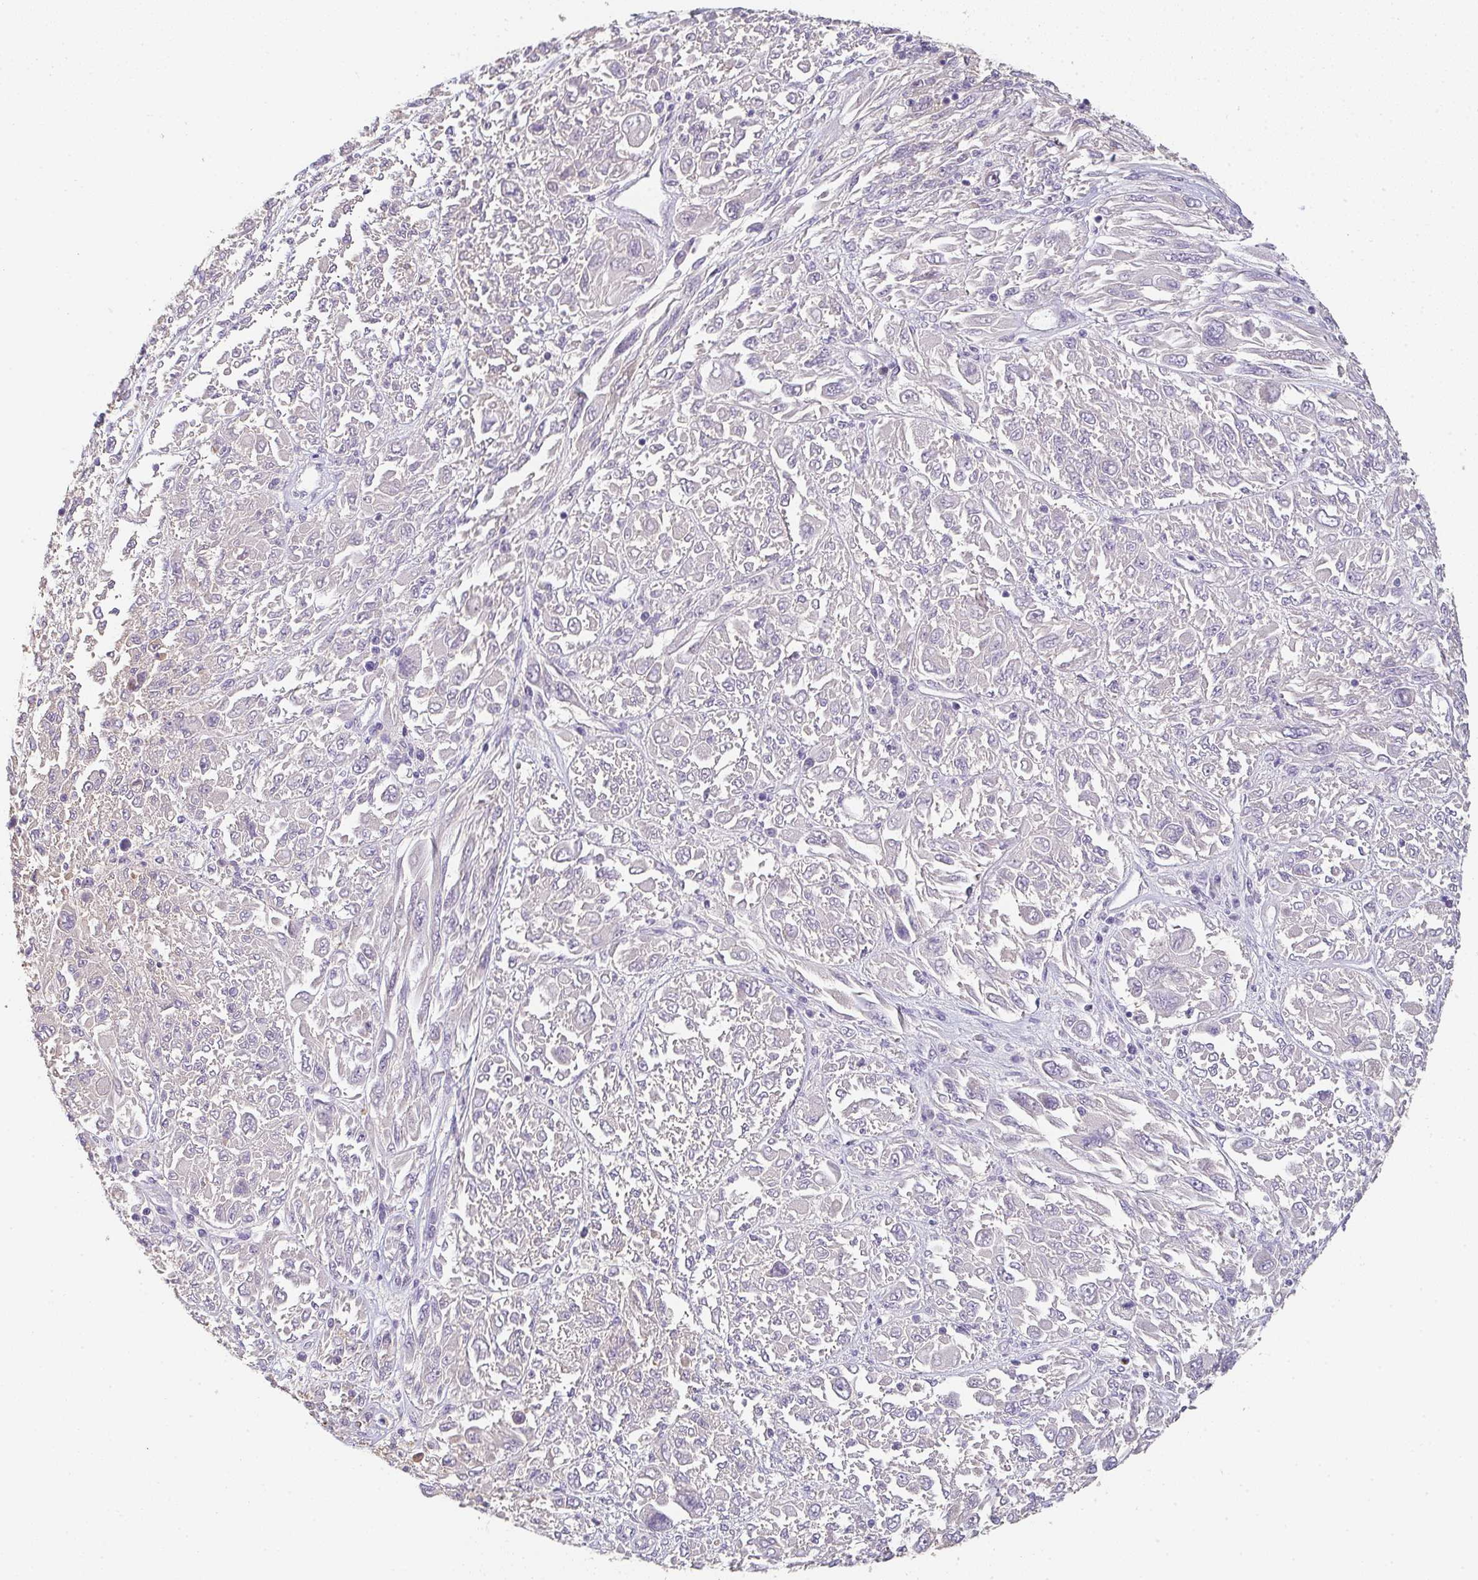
{"staining": {"intensity": "negative", "quantity": "none", "location": "none"}, "tissue": "melanoma", "cell_type": "Tumor cells", "image_type": "cancer", "snomed": [{"axis": "morphology", "description": "Malignant melanoma, NOS"}, {"axis": "topography", "description": "Skin"}], "caption": "This is an immunohistochemistry histopathology image of malignant melanoma. There is no expression in tumor cells.", "gene": "C1QTNF8", "patient": {"sex": "female", "age": 91}}